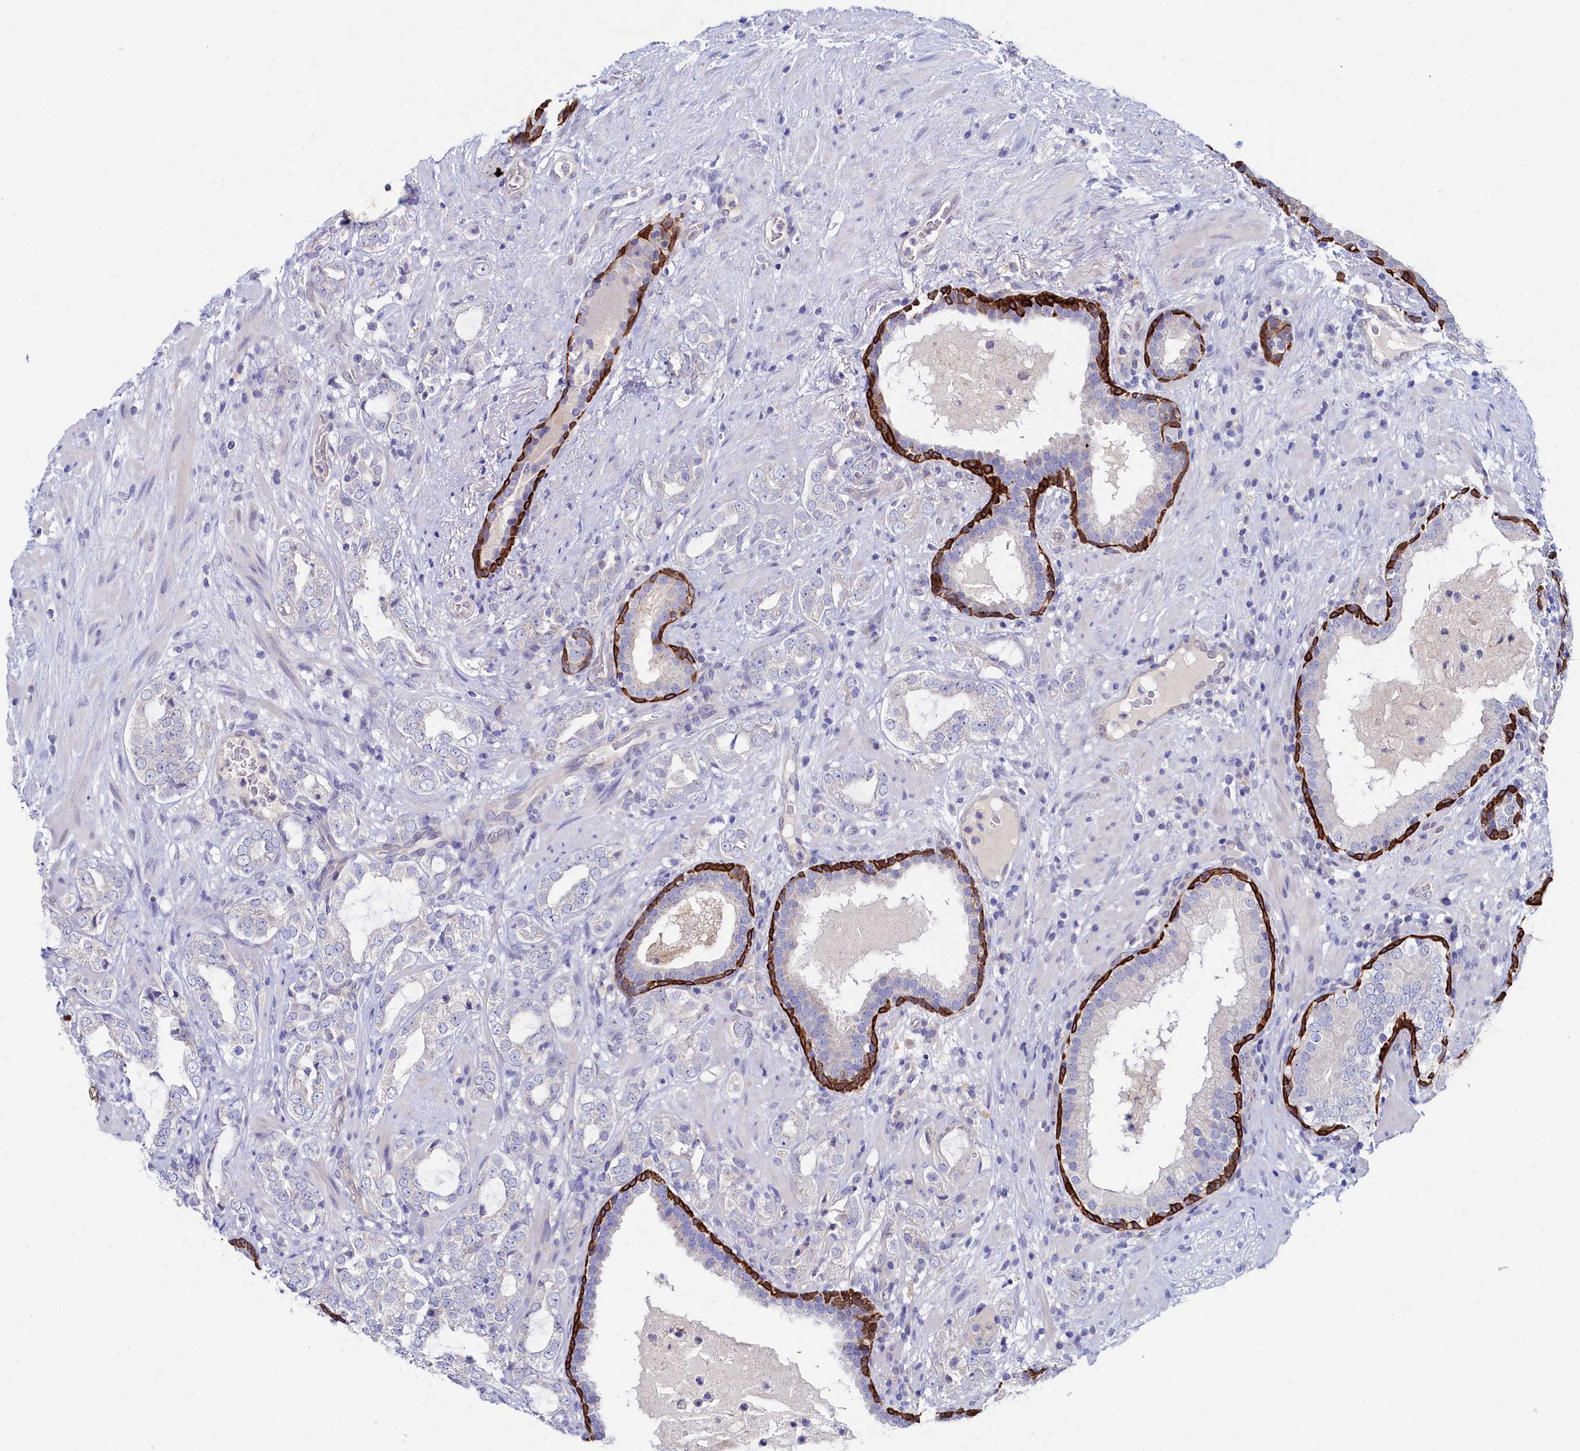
{"staining": {"intensity": "negative", "quantity": "none", "location": "none"}, "tissue": "prostate cancer", "cell_type": "Tumor cells", "image_type": "cancer", "snomed": [{"axis": "morphology", "description": "Adenocarcinoma, High grade"}, {"axis": "topography", "description": "Prostate"}], "caption": "This is a image of immunohistochemistry (IHC) staining of prostate cancer (high-grade adenocarcinoma), which shows no positivity in tumor cells.", "gene": "ASTE1", "patient": {"sex": "male", "age": 64}}